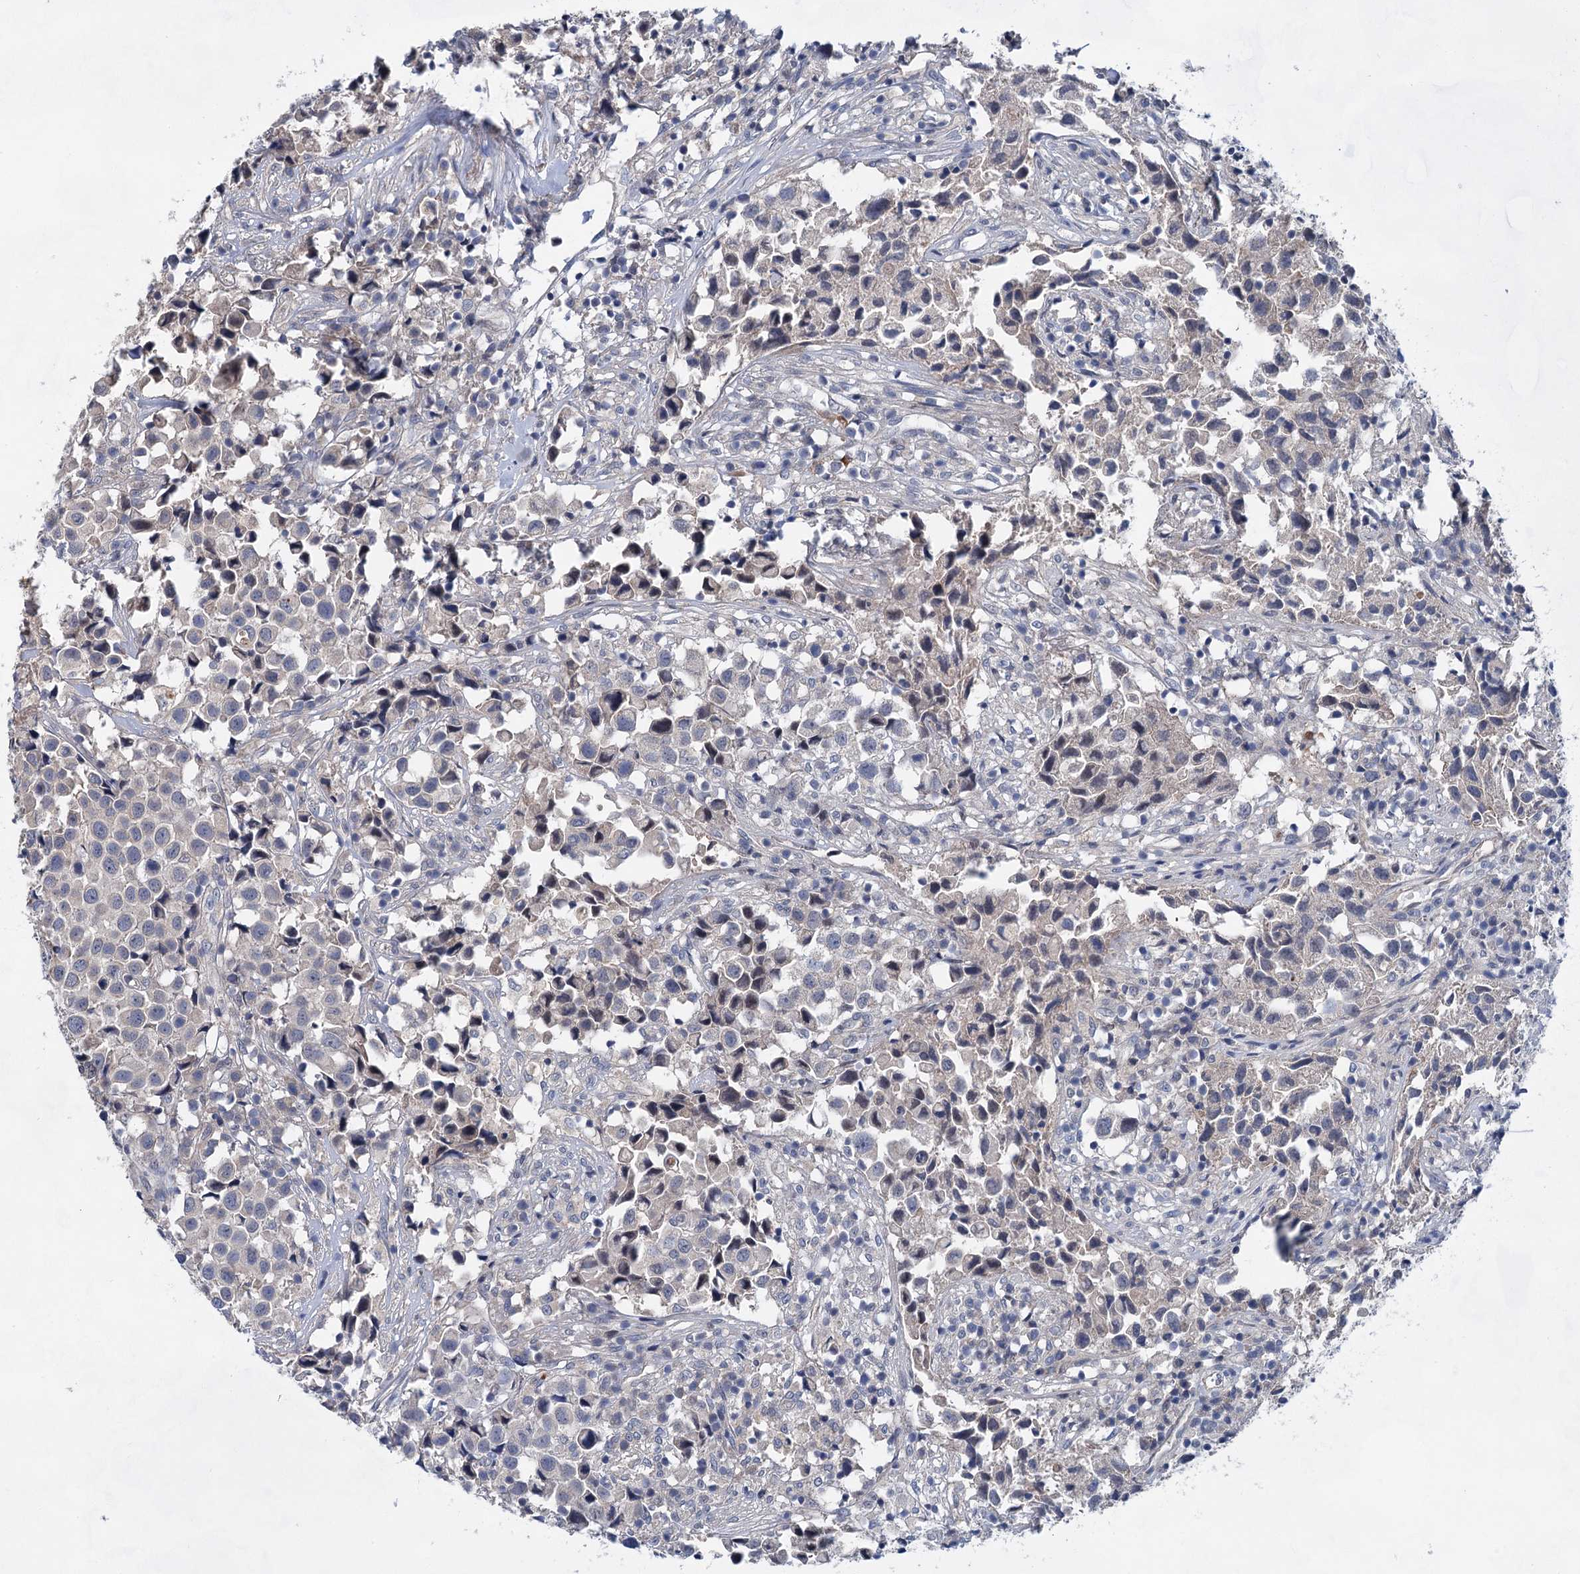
{"staining": {"intensity": "negative", "quantity": "none", "location": "none"}, "tissue": "urothelial cancer", "cell_type": "Tumor cells", "image_type": "cancer", "snomed": [{"axis": "morphology", "description": "Urothelial carcinoma, High grade"}, {"axis": "topography", "description": "Urinary bladder"}], "caption": "This is a photomicrograph of IHC staining of urothelial cancer, which shows no staining in tumor cells.", "gene": "MORN3", "patient": {"sex": "female", "age": 75}}